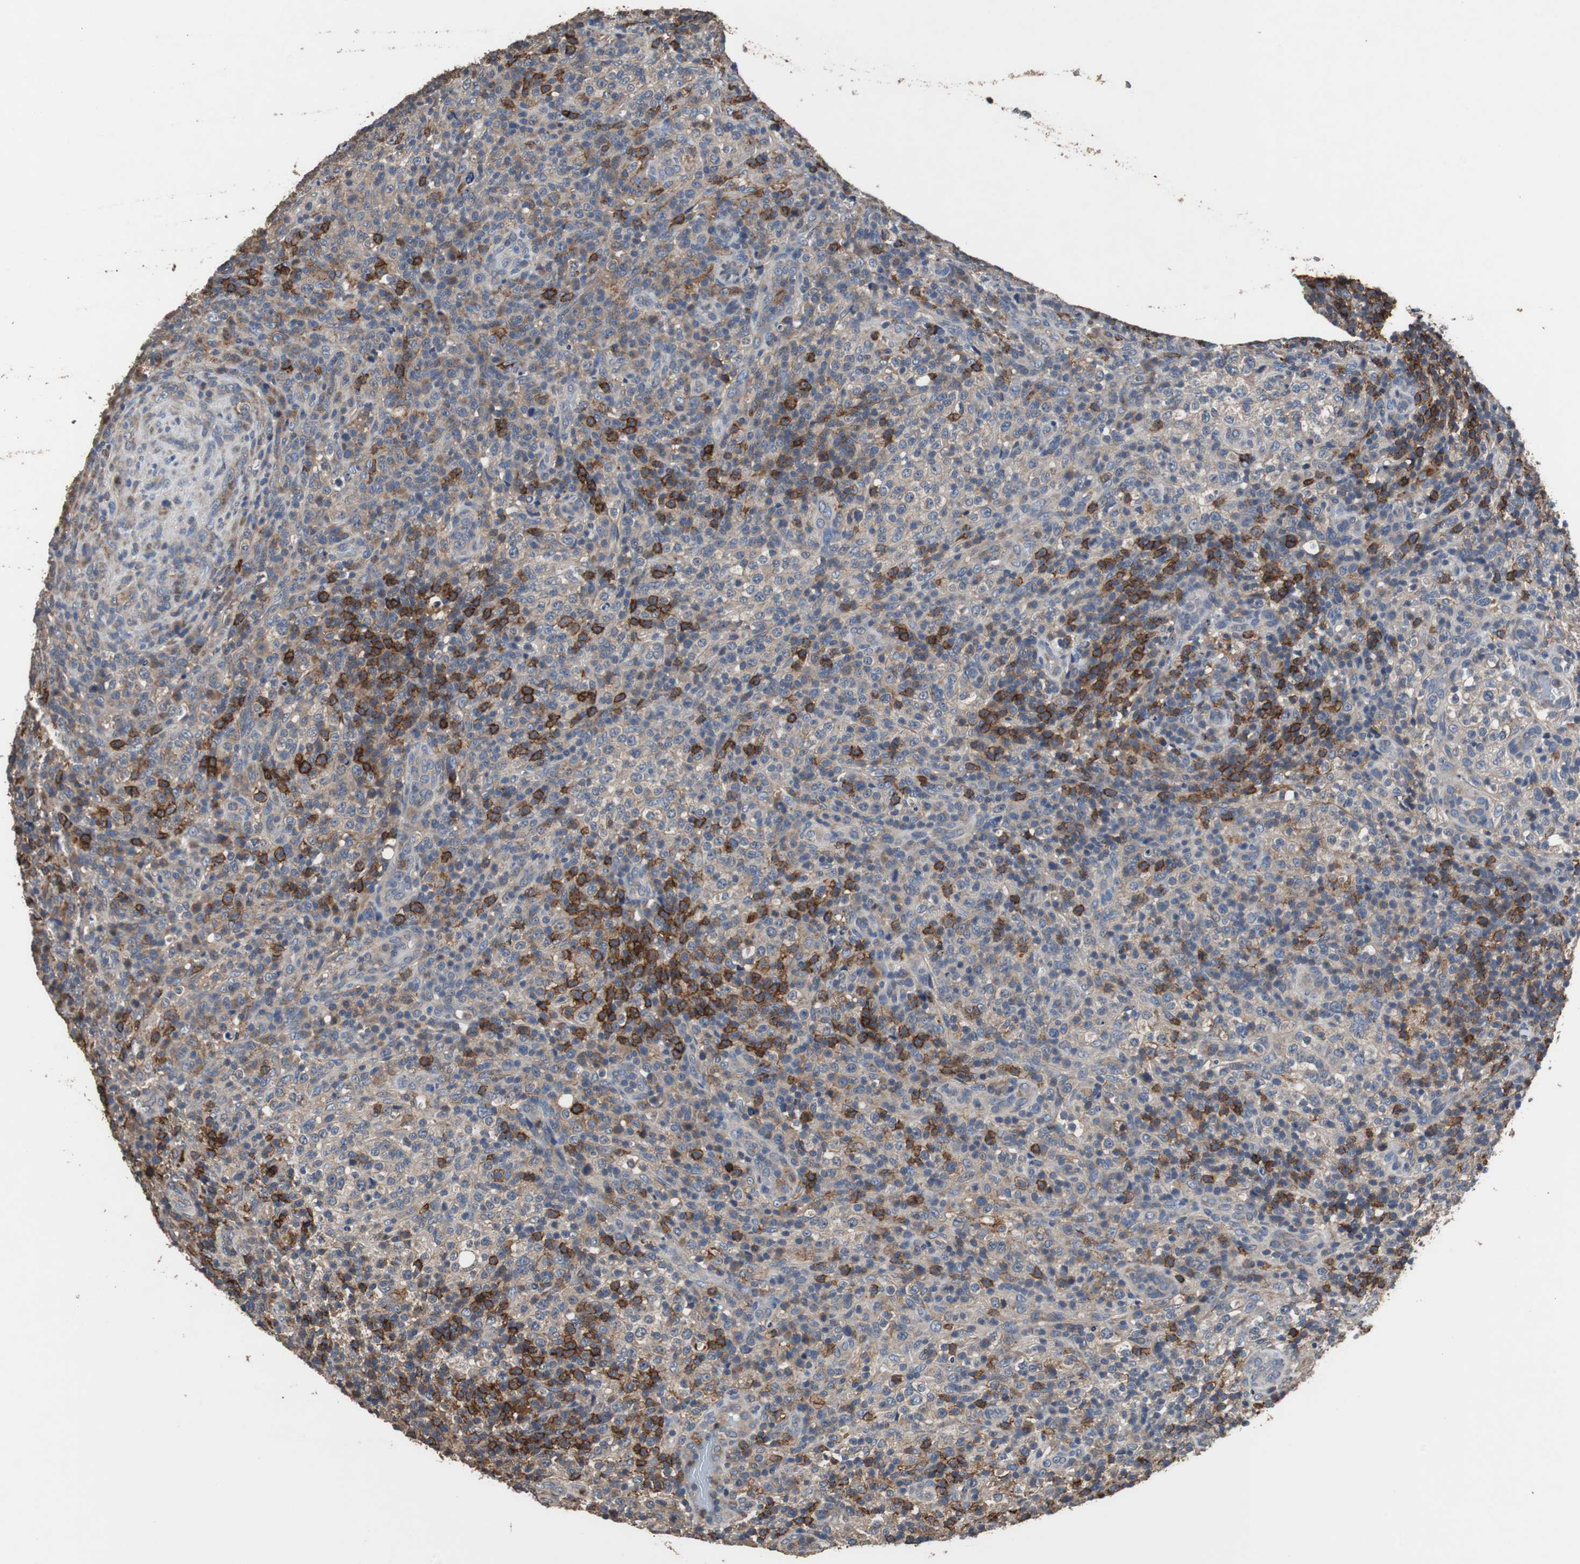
{"staining": {"intensity": "weak", "quantity": "25%-75%", "location": "cytoplasmic/membranous"}, "tissue": "lymphoma", "cell_type": "Tumor cells", "image_type": "cancer", "snomed": [{"axis": "morphology", "description": "Malignant lymphoma, non-Hodgkin's type, High grade"}, {"axis": "topography", "description": "Lymph node"}], "caption": "IHC of human lymphoma reveals low levels of weak cytoplasmic/membranous expression in approximately 25%-75% of tumor cells.", "gene": "SCIMP", "patient": {"sex": "female", "age": 76}}